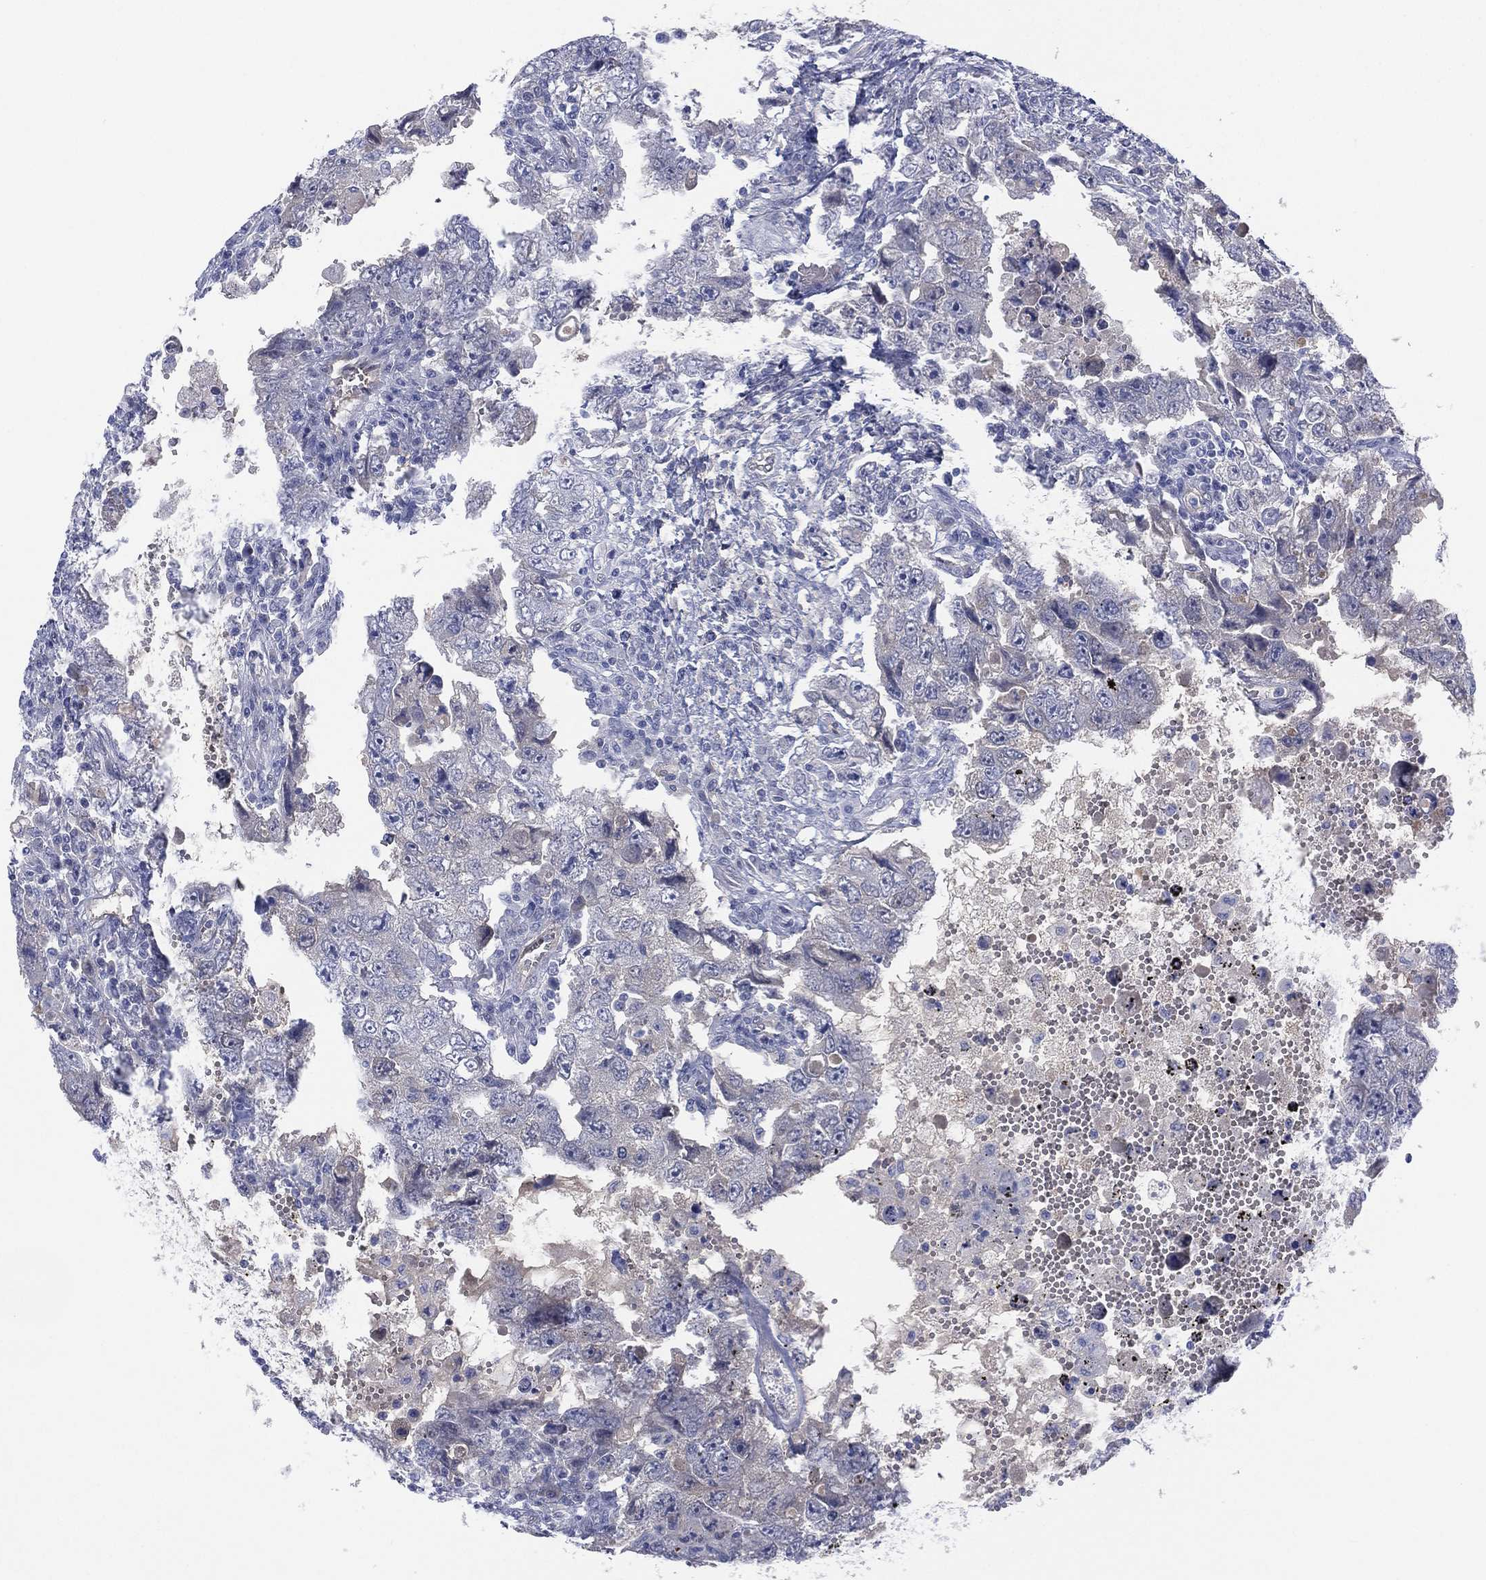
{"staining": {"intensity": "negative", "quantity": "none", "location": "none"}, "tissue": "testis cancer", "cell_type": "Tumor cells", "image_type": "cancer", "snomed": [{"axis": "morphology", "description": "Carcinoma, Embryonal, NOS"}, {"axis": "topography", "description": "Testis"}], "caption": "A micrograph of human testis cancer is negative for staining in tumor cells. Brightfield microscopy of IHC stained with DAB (3,3'-diaminobenzidine) (brown) and hematoxylin (blue), captured at high magnification.", "gene": "DDAH1", "patient": {"sex": "male", "age": 26}}